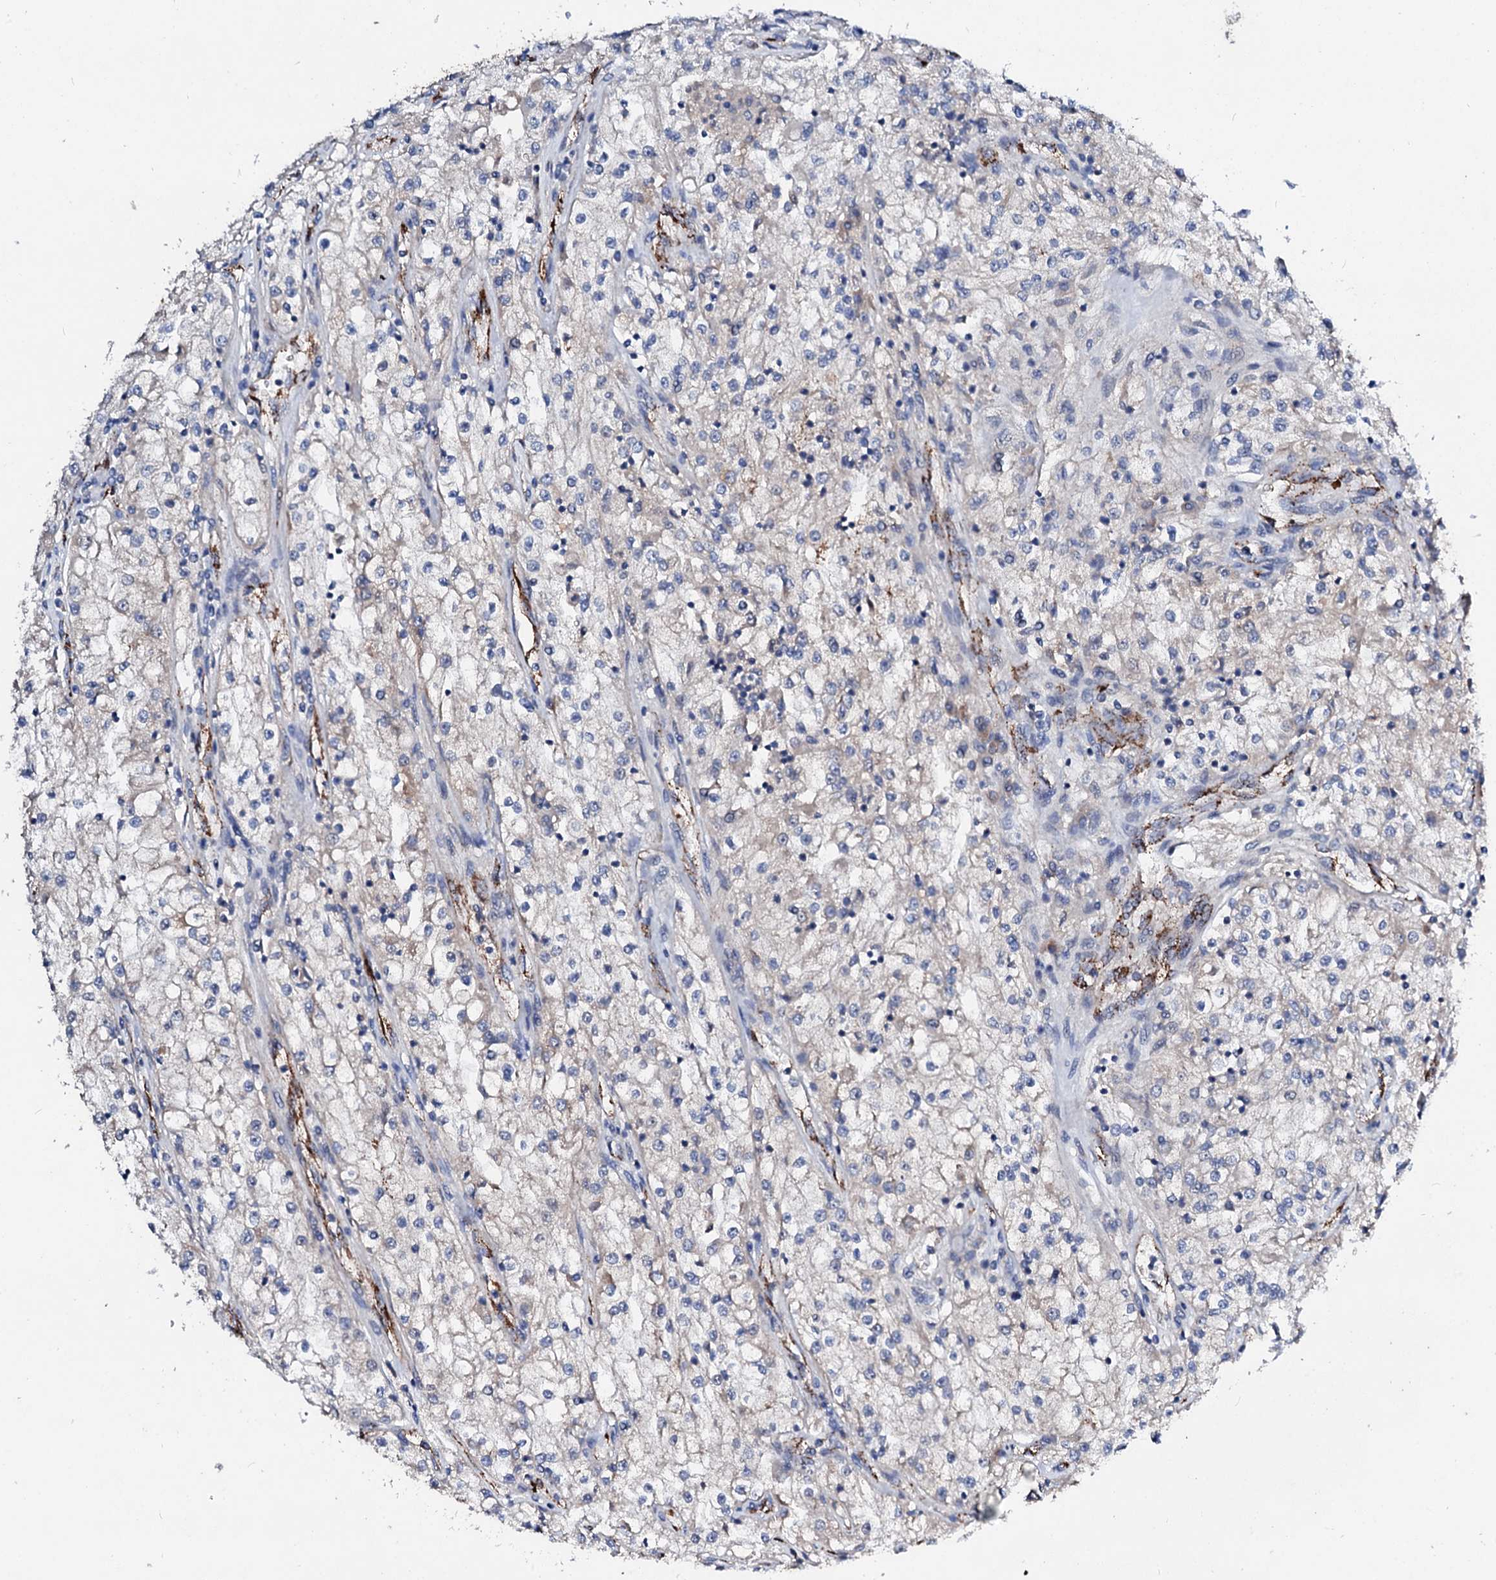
{"staining": {"intensity": "negative", "quantity": "none", "location": "none"}, "tissue": "renal cancer", "cell_type": "Tumor cells", "image_type": "cancer", "snomed": [{"axis": "morphology", "description": "Adenocarcinoma, NOS"}, {"axis": "topography", "description": "Kidney"}], "caption": "IHC micrograph of adenocarcinoma (renal) stained for a protein (brown), which exhibits no expression in tumor cells. (IHC, brightfield microscopy, high magnification).", "gene": "FIBIN", "patient": {"sex": "female", "age": 52}}